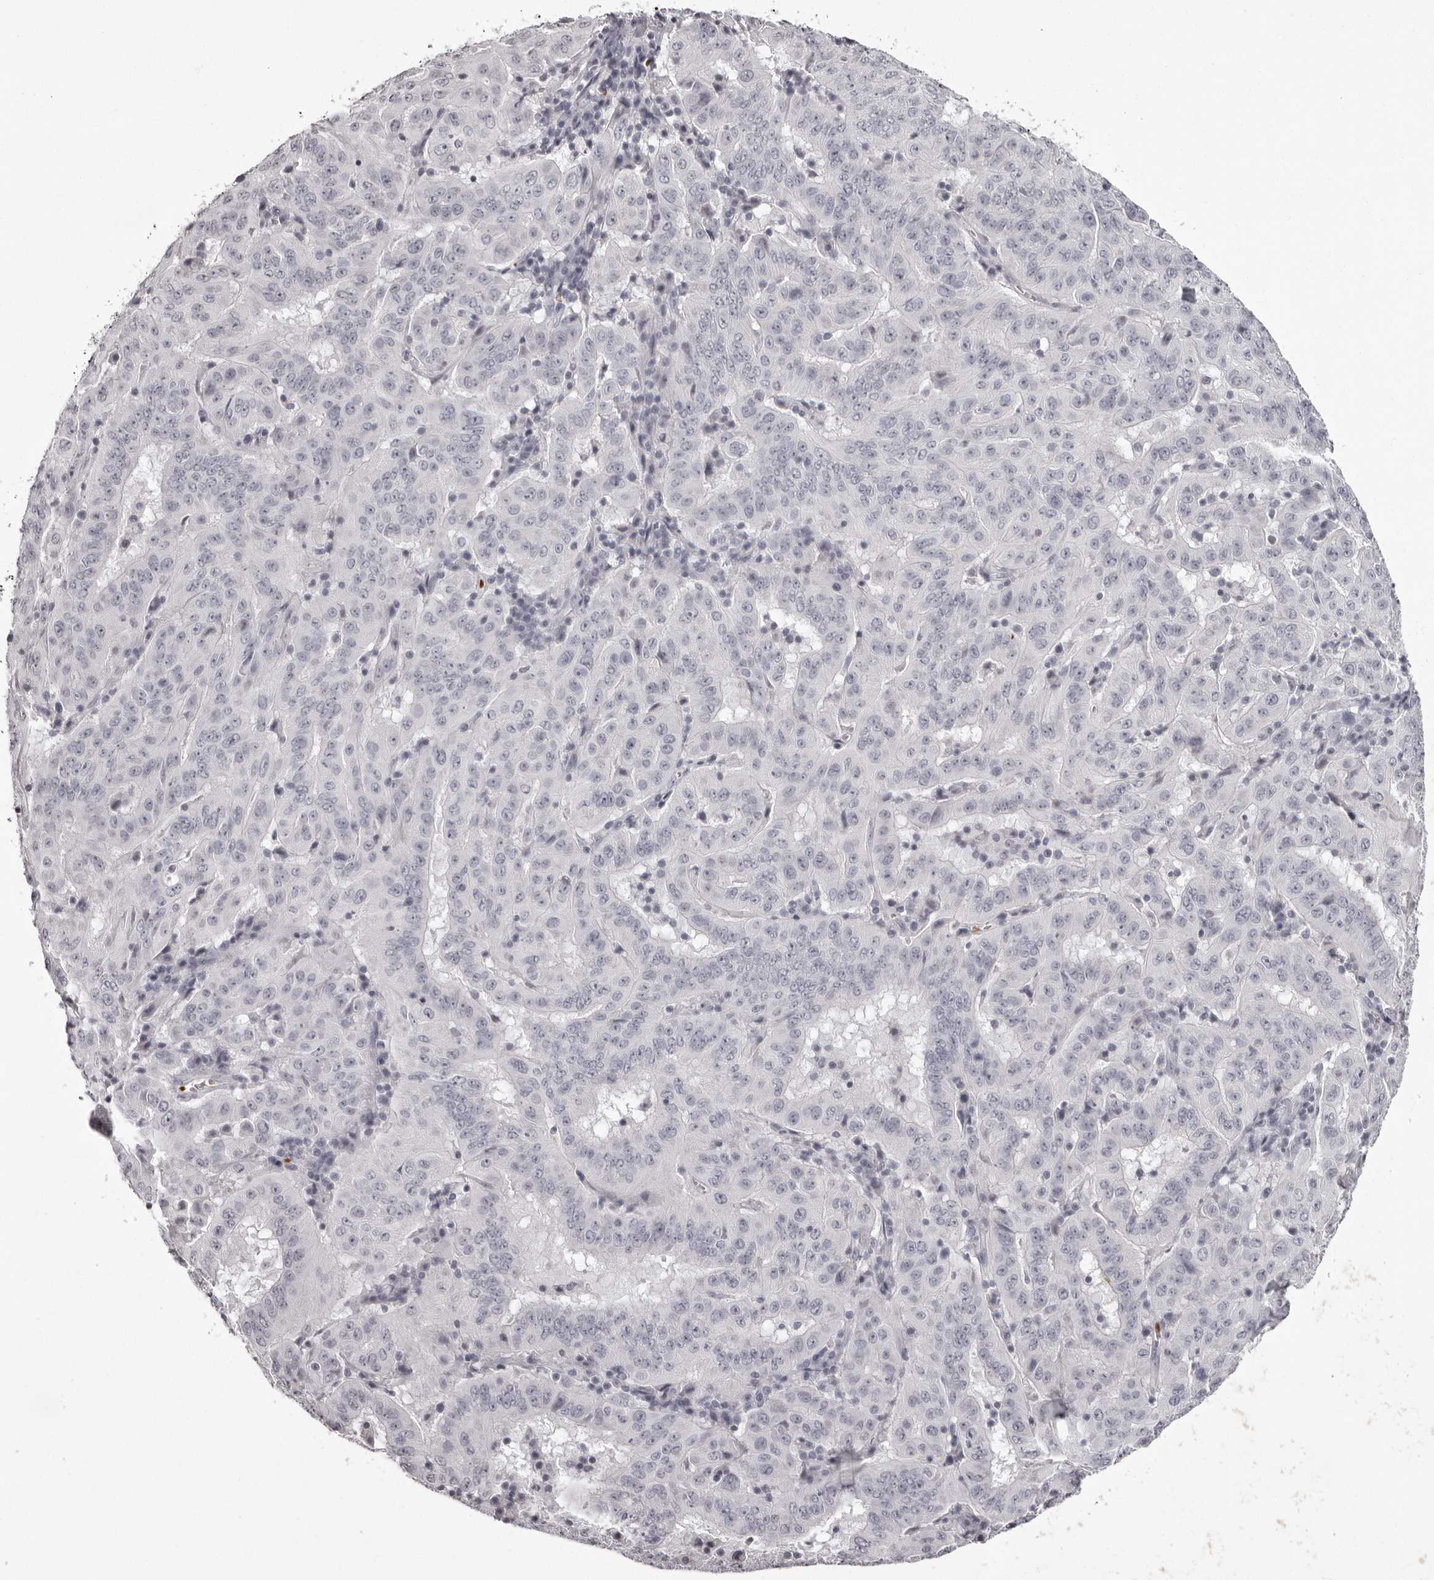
{"staining": {"intensity": "negative", "quantity": "none", "location": "none"}, "tissue": "pancreatic cancer", "cell_type": "Tumor cells", "image_type": "cancer", "snomed": [{"axis": "morphology", "description": "Adenocarcinoma, NOS"}, {"axis": "topography", "description": "Pancreas"}], "caption": "This is an immunohistochemistry image of human pancreatic cancer. There is no positivity in tumor cells.", "gene": "C8orf74", "patient": {"sex": "male", "age": 63}}